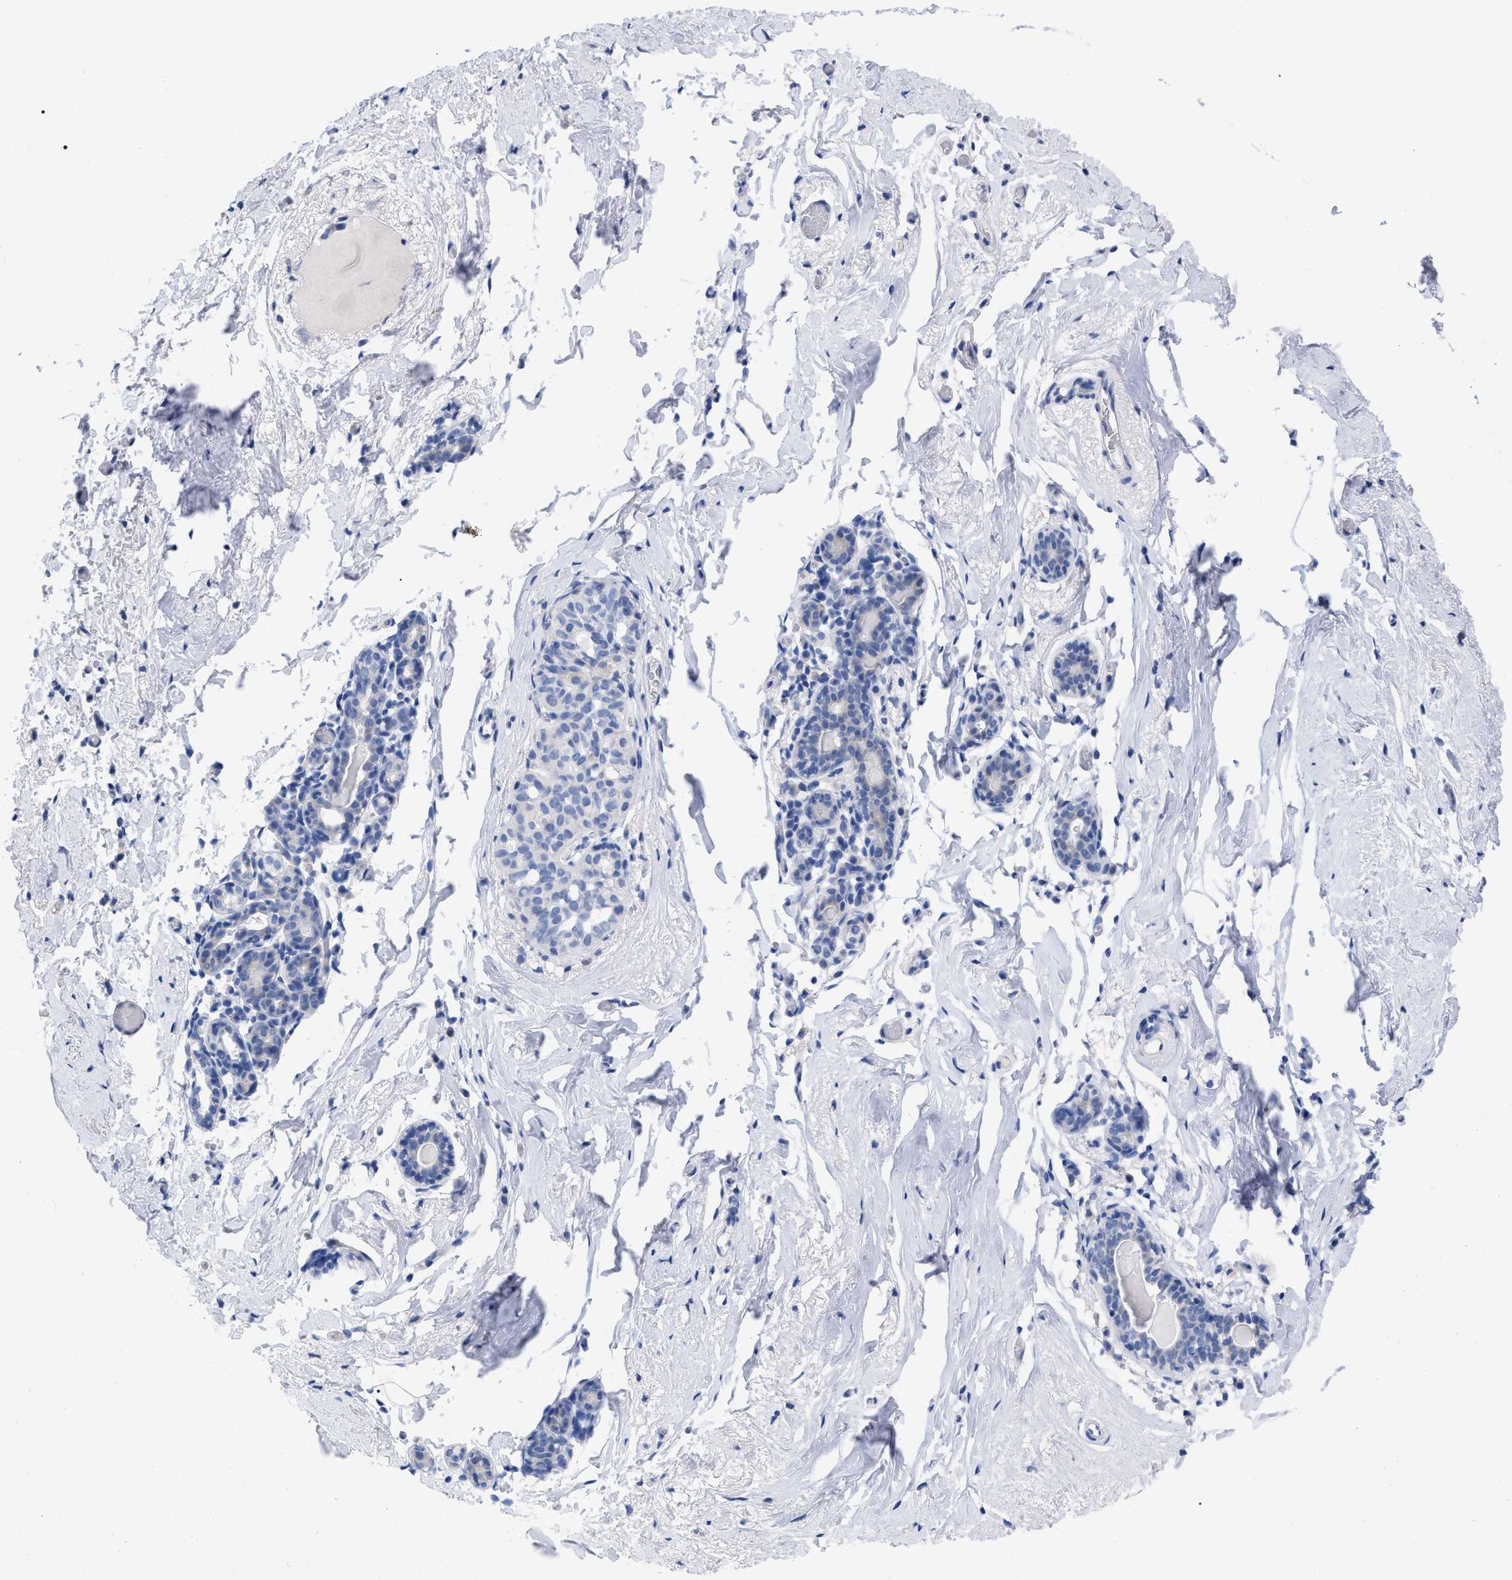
{"staining": {"intensity": "negative", "quantity": "none", "location": "none"}, "tissue": "breast", "cell_type": "Adipocytes", "image_type": "normal", "snomed": [{"axis": "morphology", "description": "Normal tissue, NOS"}, {"axis": "topography", "description": "Breast"}], "caption": "Adipocytes are negative for protein expression in unremarkable human breast. (DAB (3,3'-diaminobenzidine) immunohistochemistry (IHC) visualized using brightfield microscopy, high magnification).", "gene": "HAPLN1", "patient": {"sex": "female", "age": 62}}